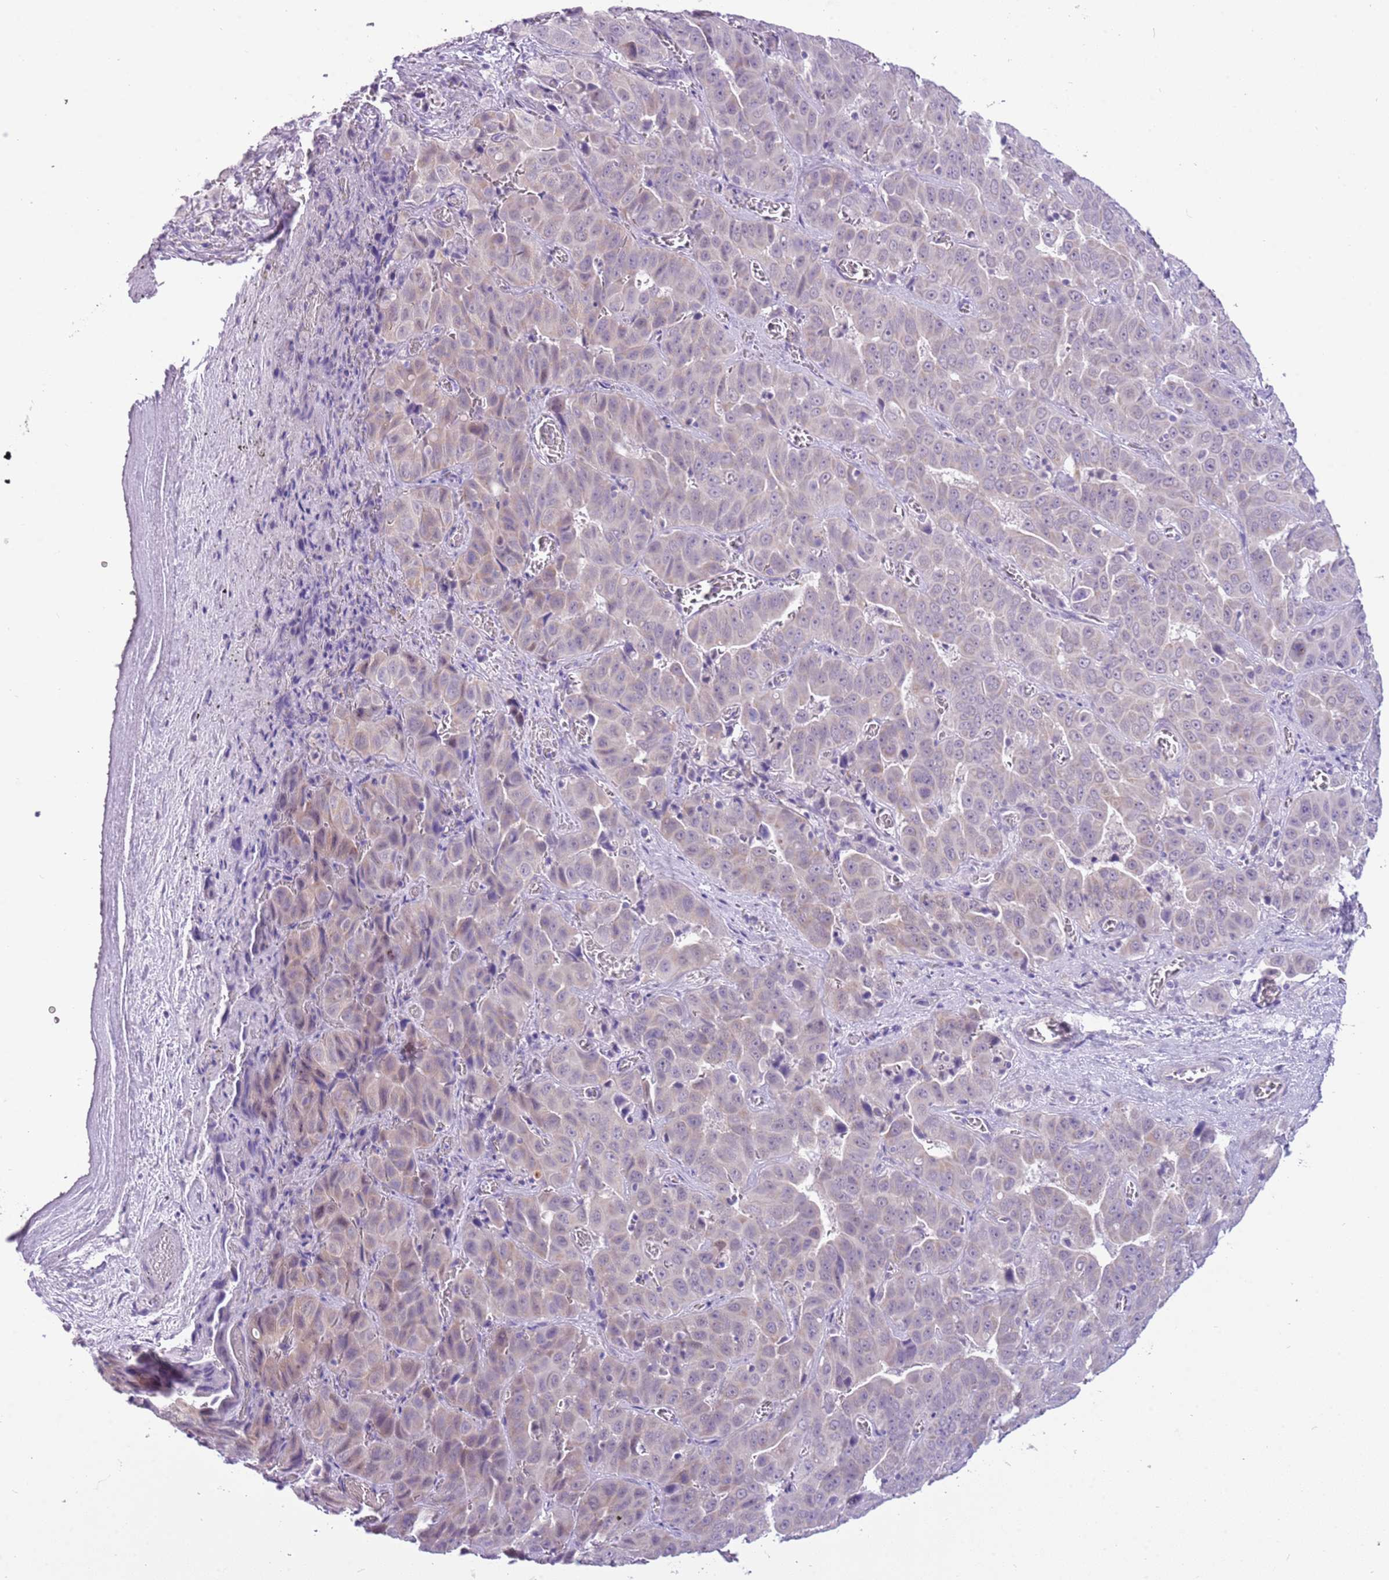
{"staining": {"intensity": "negative", "quantity": "none", "location": "none"}, "tissue": "liver cancer", "cell_type": "Tumor cells", "image_type": "cancer", "snomed": [{"axis": "morphology", "description": "Cholangiocarcinoma"}, {"axis": "topography", "description": "Liver"}], "caption": "A high-resolution photomicrograph shows IHC staining of liver cholangiocarcinoma, which shows no significant positivity in tumor cells.", "gene": "FAM120C", "patient": {"sex": "female", "age": 52}}